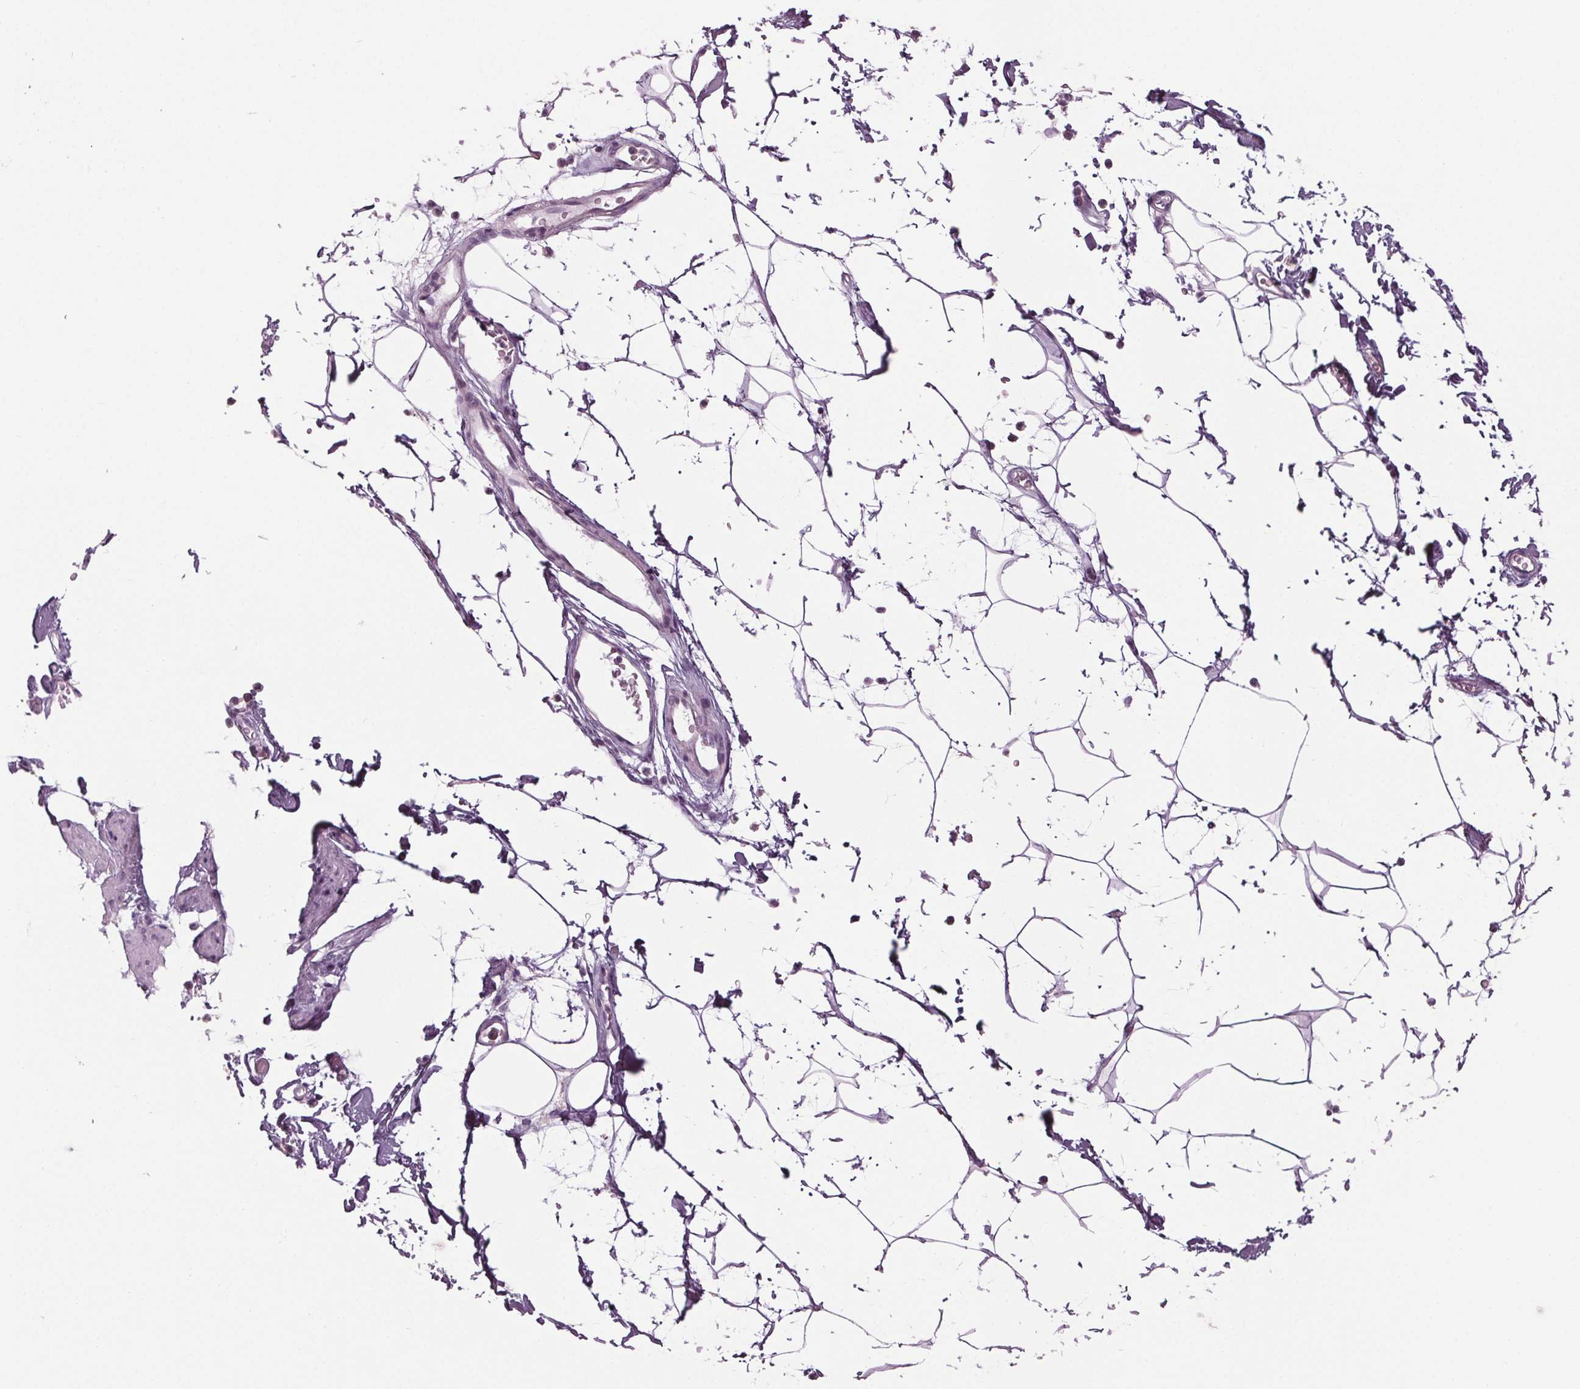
{"staining": {"intensity": "negative", "quantity": "none", "location": "none"}, "tissue": "smooth muscle", "cell_type": "Smooth muscle cells", "image_type": "normal", "snomed": [{"axis": "morphology", "description": "Normal tissue, NOS"}, {"axis": "topography", "description": "Adipose tissue"}, {"axis": "topography", "description": "Smooth muscle"}, {"axis": "topography", "description": "Peripheral nerve tissue"}], "caption": "Human smooth muscle stained for a protein using immunohistochemistry reveals no expression in smooth muscle cells.", "gene": "TNNC2", "patient": {"sex": "male", "age": 83}}